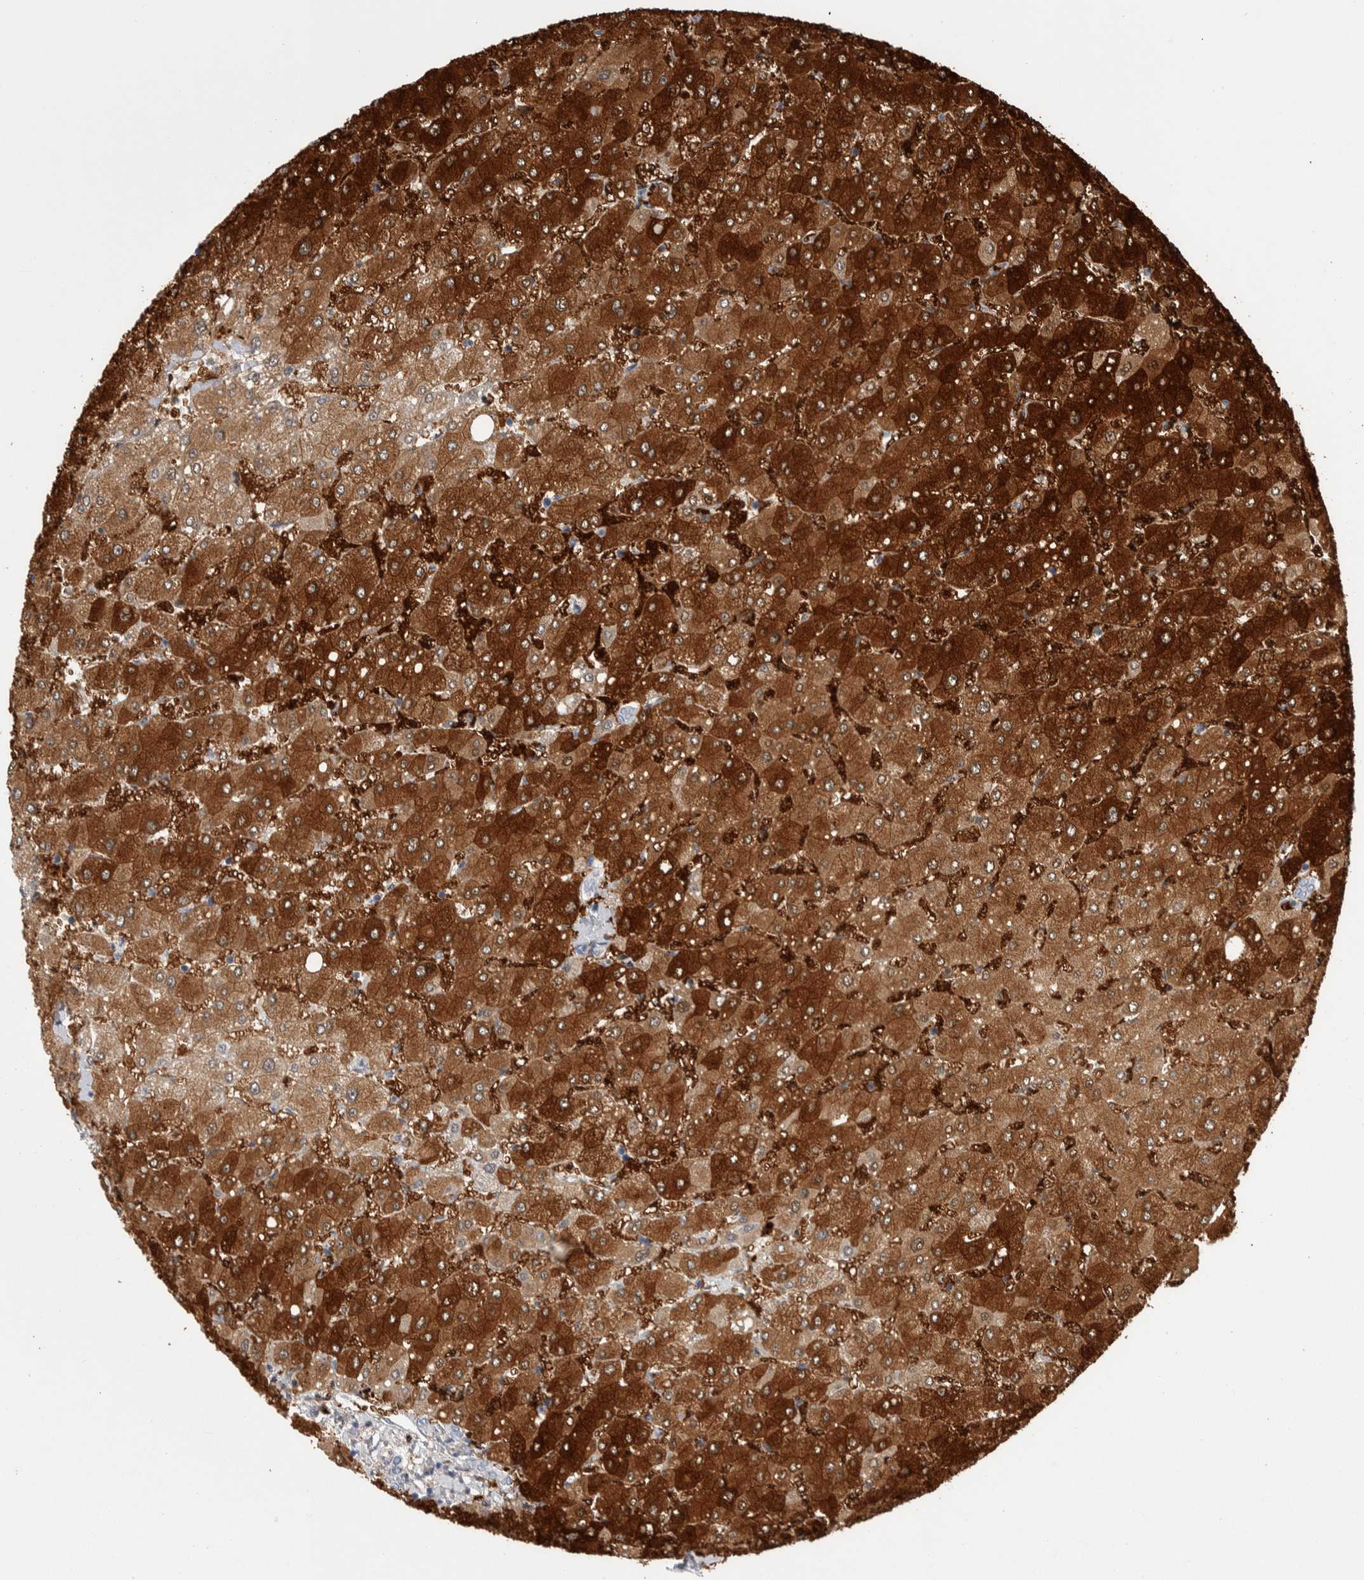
{"staining": {"intensity": "negative", "quantity": "none", "location": "none"}, "tissue": "liver", "cell_type": "Cholangiocytes", "image_type": "normal", "snomed": [{"axis": "morphology", "description": "Normal tissue, NOS"}, {"axis": "topography", "description": "Liver"}], "caption": "IHC histopathology image of benign human liver stained for a protein (brown), which shows no expression in cholangiocytes. The staining is performed using DAB (3,3'-diaminobenzidine) brown chromogen with nuclei counter-stained in using hematoxylin.", "gene": "ZNF862", "patient": {"sex": "male", "age": 55}}